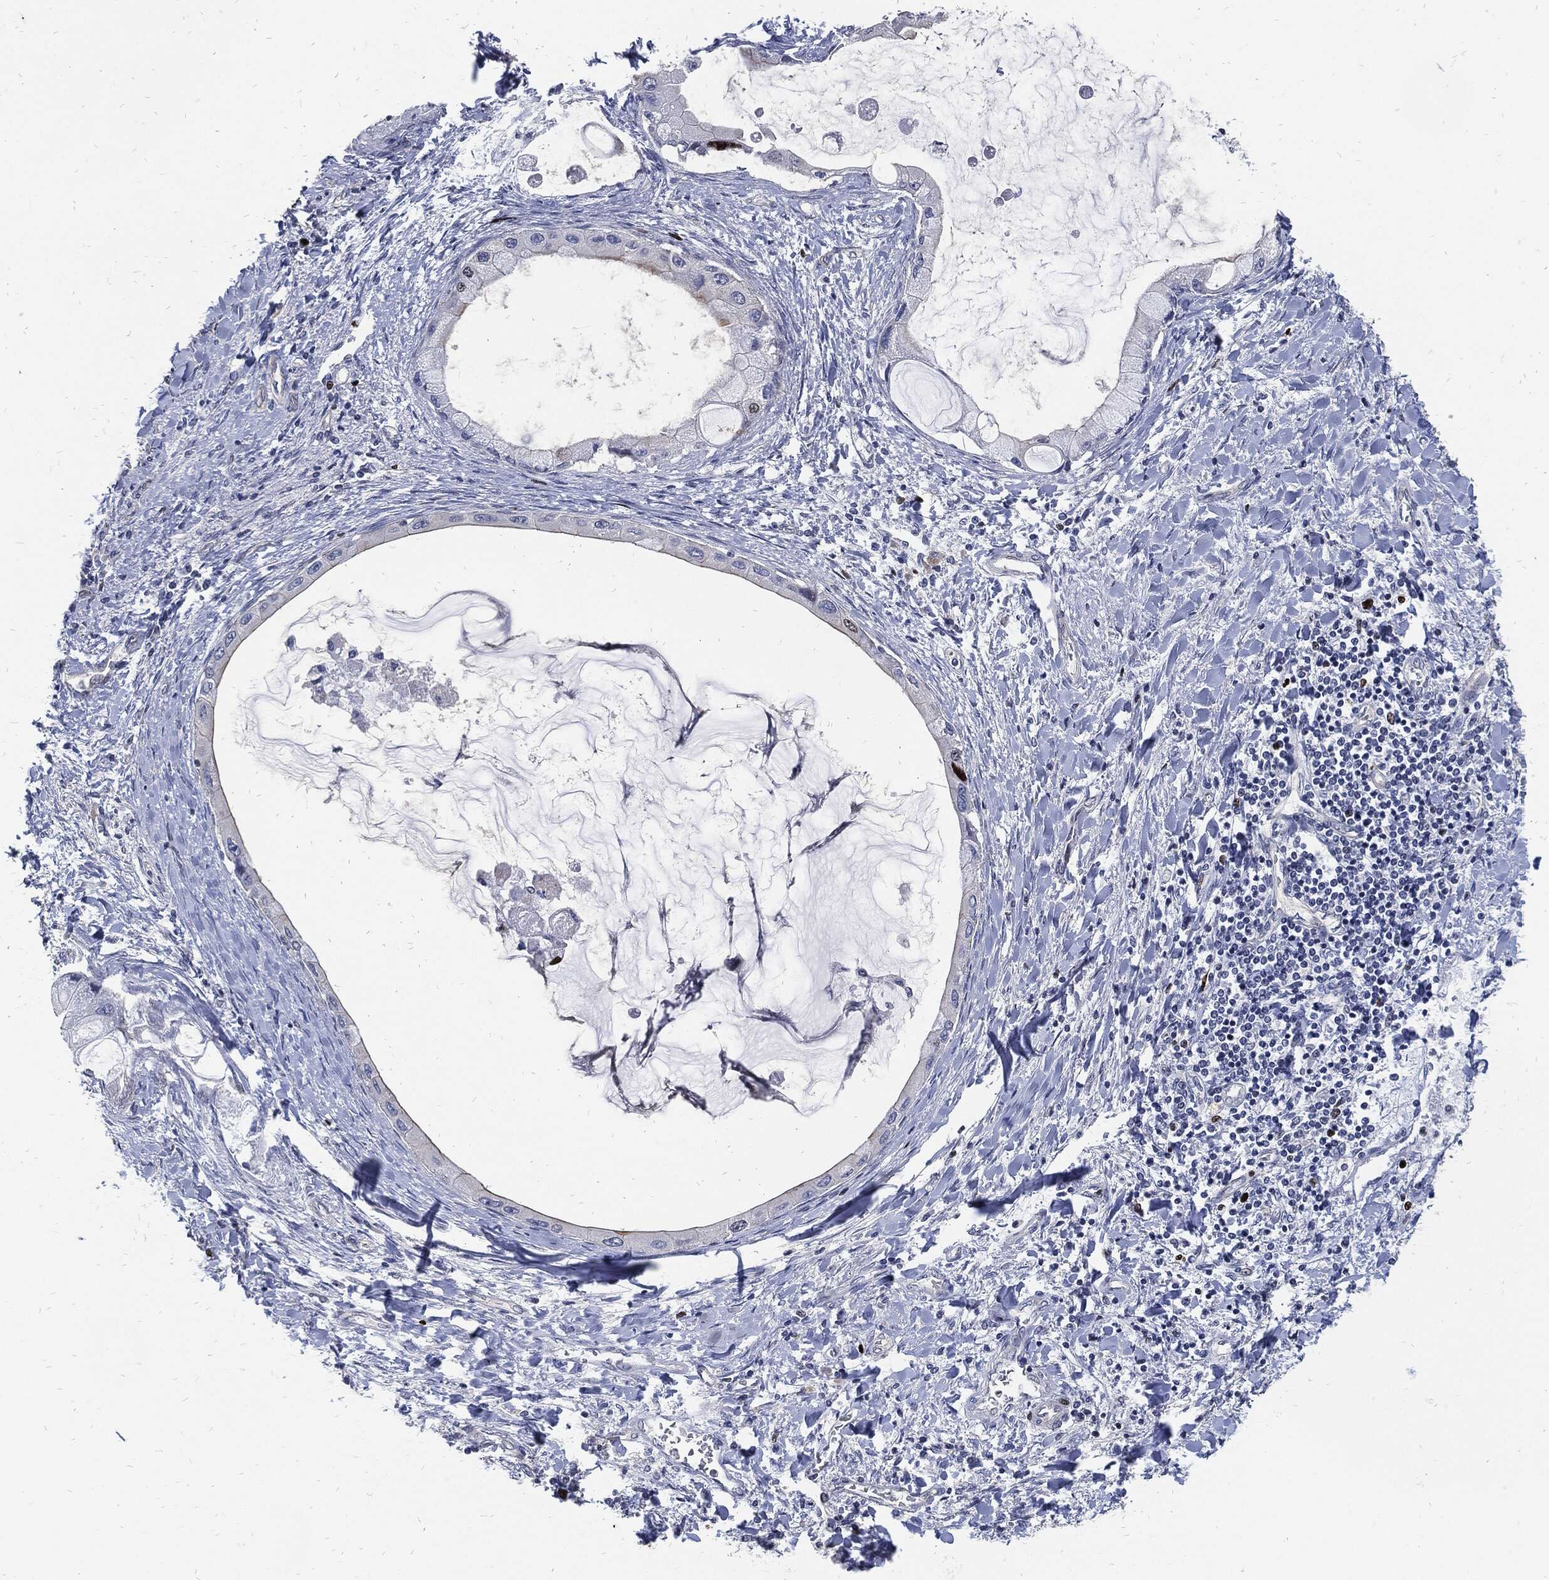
{"staining": {"intensity": "weak", "quantity": "<25%", "location": "cytoplasmic/membranous"}, "tissue": "liver cancer", "cell_type": "Tumor cells", "image_type": "cancer", "snomed": [{"axis": "morphology", "description": "Cholangiocarcinoma"}, {"axis": "topography", "description": "Liver"}], "caption": "An immunohistochemistry photomicrograph of liver cancer (cholangiocarcinoma) is shown. There is no staining in tumor cells of liver cancer (cholangiocarcinoma). (Stains: DAB immunohistochemistry (IHC) with hematoxylin counter stain, Microscopy: brightfield microscopy at high magnification).", "gene": "MKI67", "patient": {"sex": "male", "age": 50}}